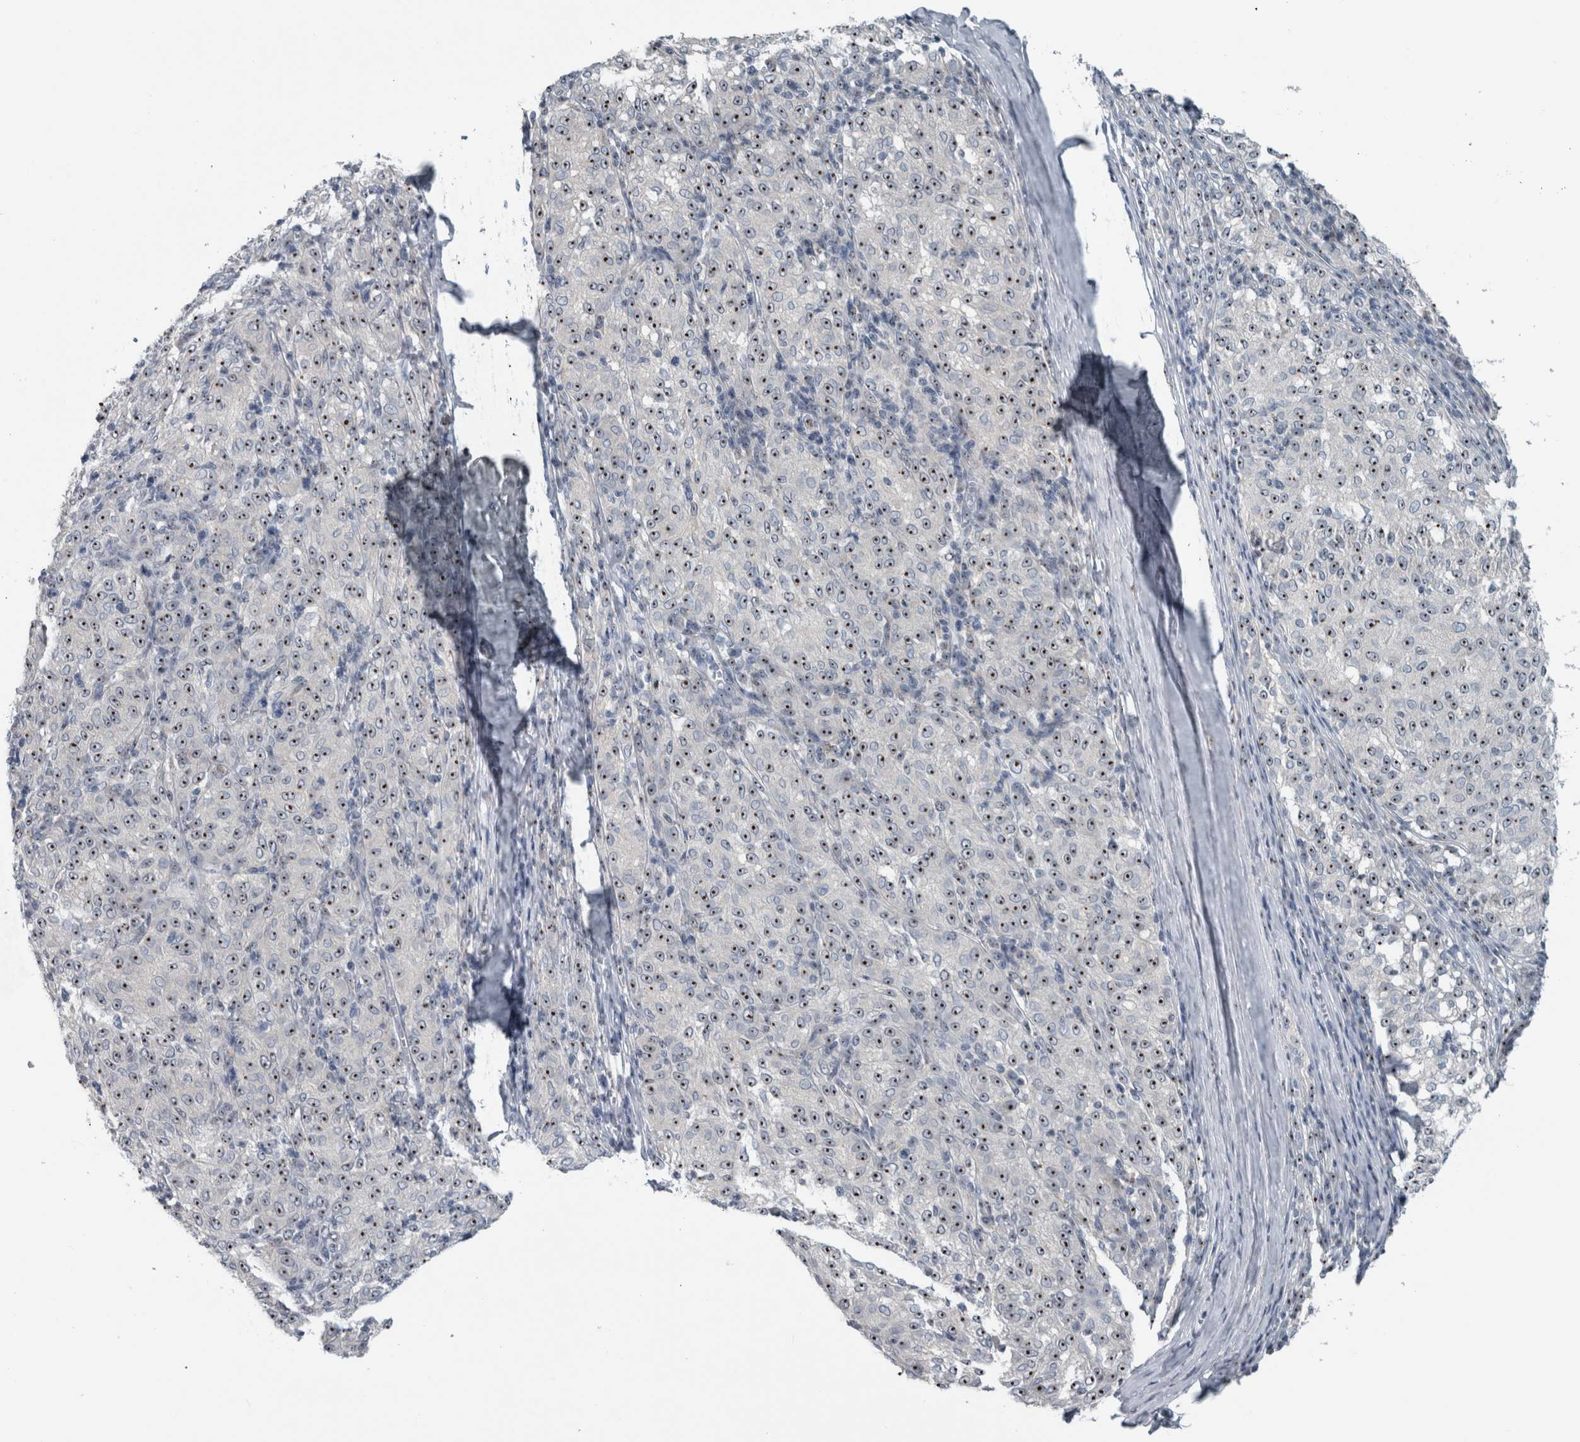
{"staining": {"intensity": "moderate", "quantity": ">75%", "location": "nuclear"}, "tissue": "melanoma", "cell_type": "Tumor cells", "image_type": "cancer", "snomed": [{"axis": "morphology", "description": "Malignant melanoma, NOS"}, {"axis": "topography", "description": "Skin"}], "caption": "Immunohistochemistry histopathology image of neoplastic tissue: human malignant melanoma stained using immunohistochemistry (IHC) shows medium levels of moderate protein expression localized specifically in the nuclear of tumor cells, appearing as a nuclear brown color.", "gene": "UTP6", "patient": {"sex": "female", "age": 72}}